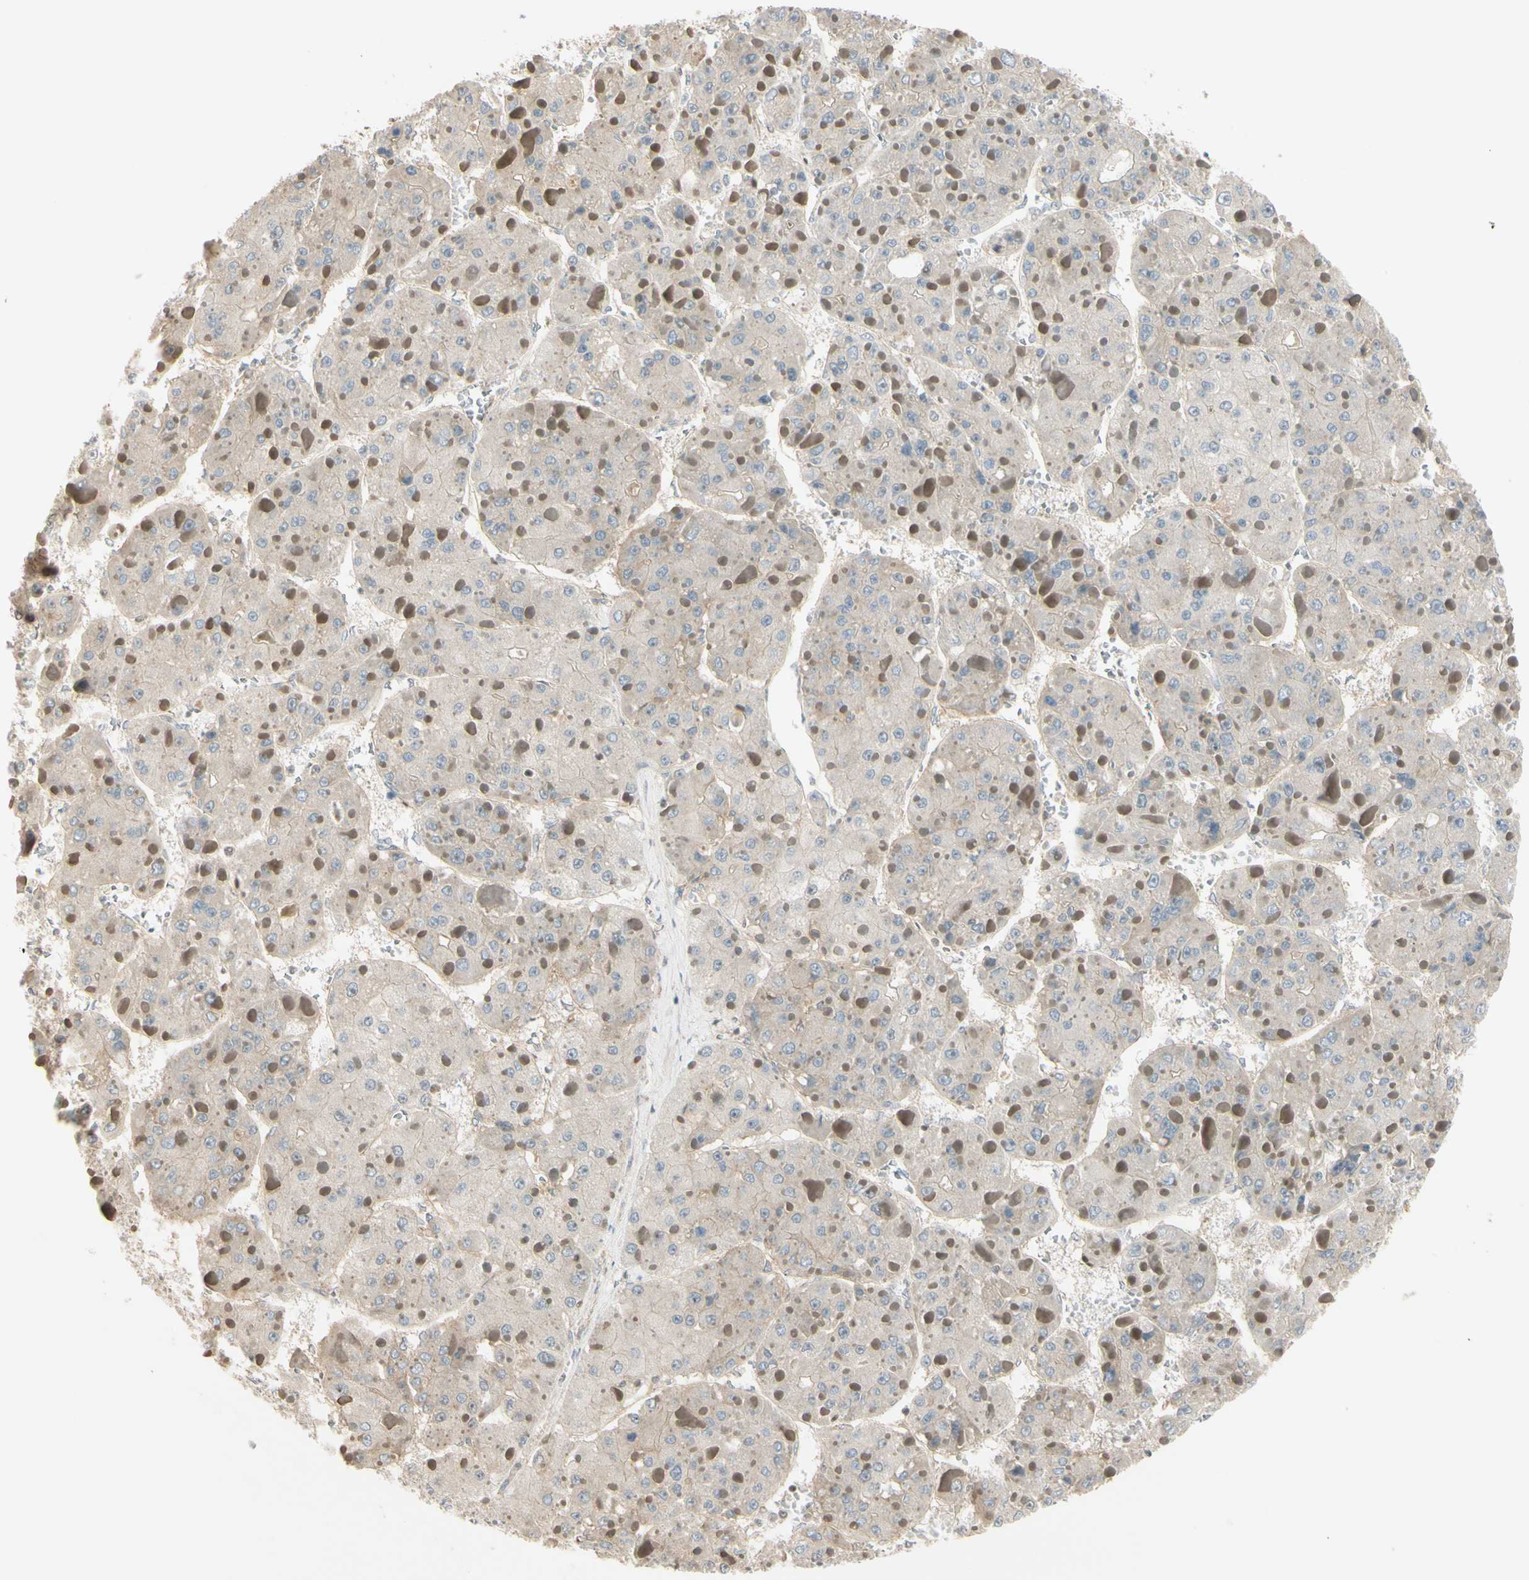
{"staining": {"intensity": "weak", "quantity": ">75%", "location": "cytoplasmic/membranous"}, "tissue": "liver cancer", "cell_type": "Tumor cells", "image_type": "cancer", "snomed": [{"axis": "morphology", "description": "Carcinoma, Hepatocellular, NOS"}, {"axis": "topography", "description": "Liver"}], "caption": "Brown immunohistochemical staining in hepatocellular carcinoma (liver) reveals weak cytoplasmic/membranous positivity in about >75% of tumor cells.", "gene": "NFYA", "patient": {"sex": "female", "age": 73}}